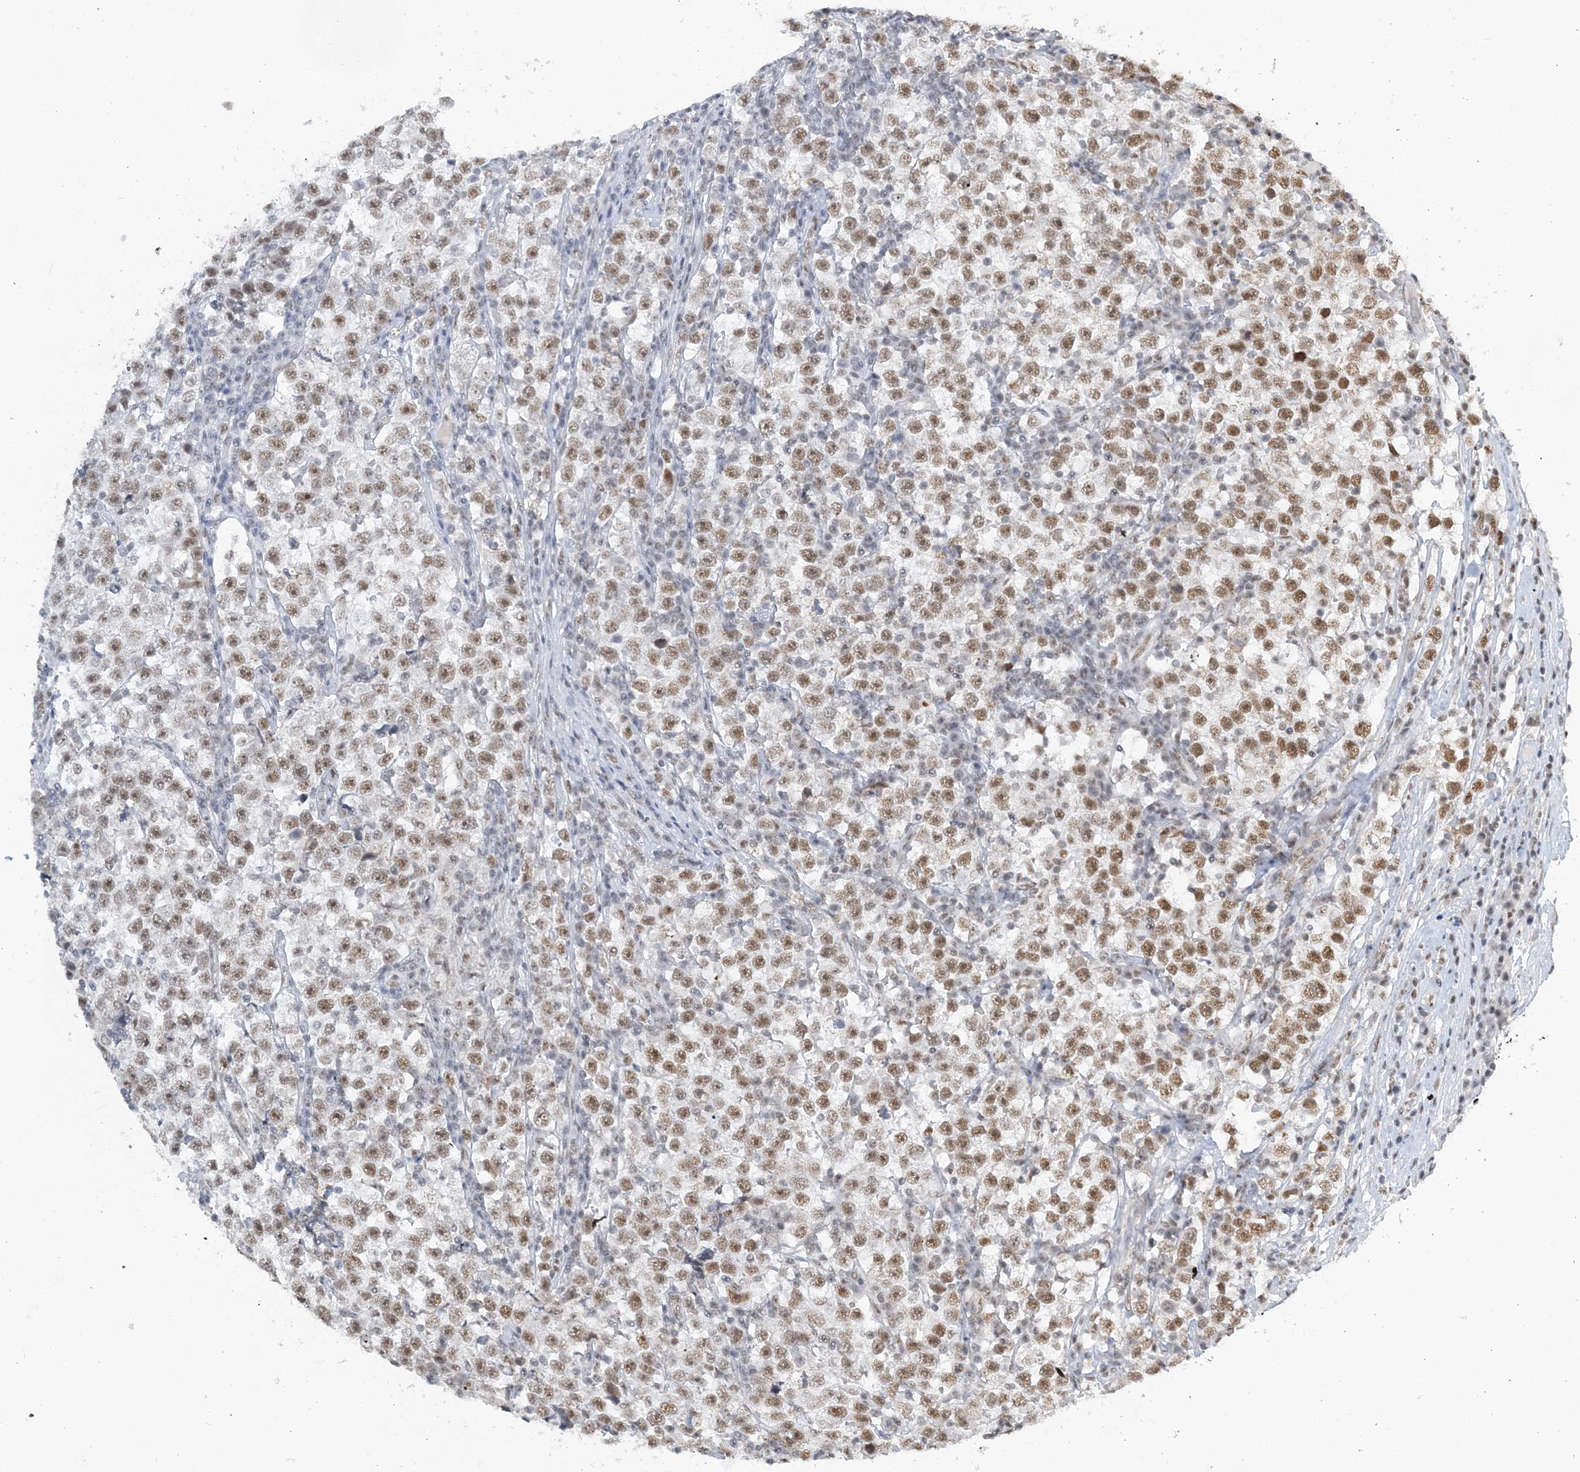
{"staining": {"intensity": "moderate", "quantity": "25%-75%", "location": "nuclear"}, "tissue": "testis cancer", "cell_type": "Tumor cells", "image_type": "cancer", "snomed": [{"axis": "morphology", "description": "Normal tissue, NOS"}, {"axis": "morphology", "description": "Seminoma, NOS"}, {"axis": "topography", "description": "Testis"}], "caption": "The micrograph reveals a brown stain indicating the presence of a protein in the nuclear of tumor cells in testis seminoma.", "gene": "PLRG1", "patient": {"sex": "male", "age": 43}}